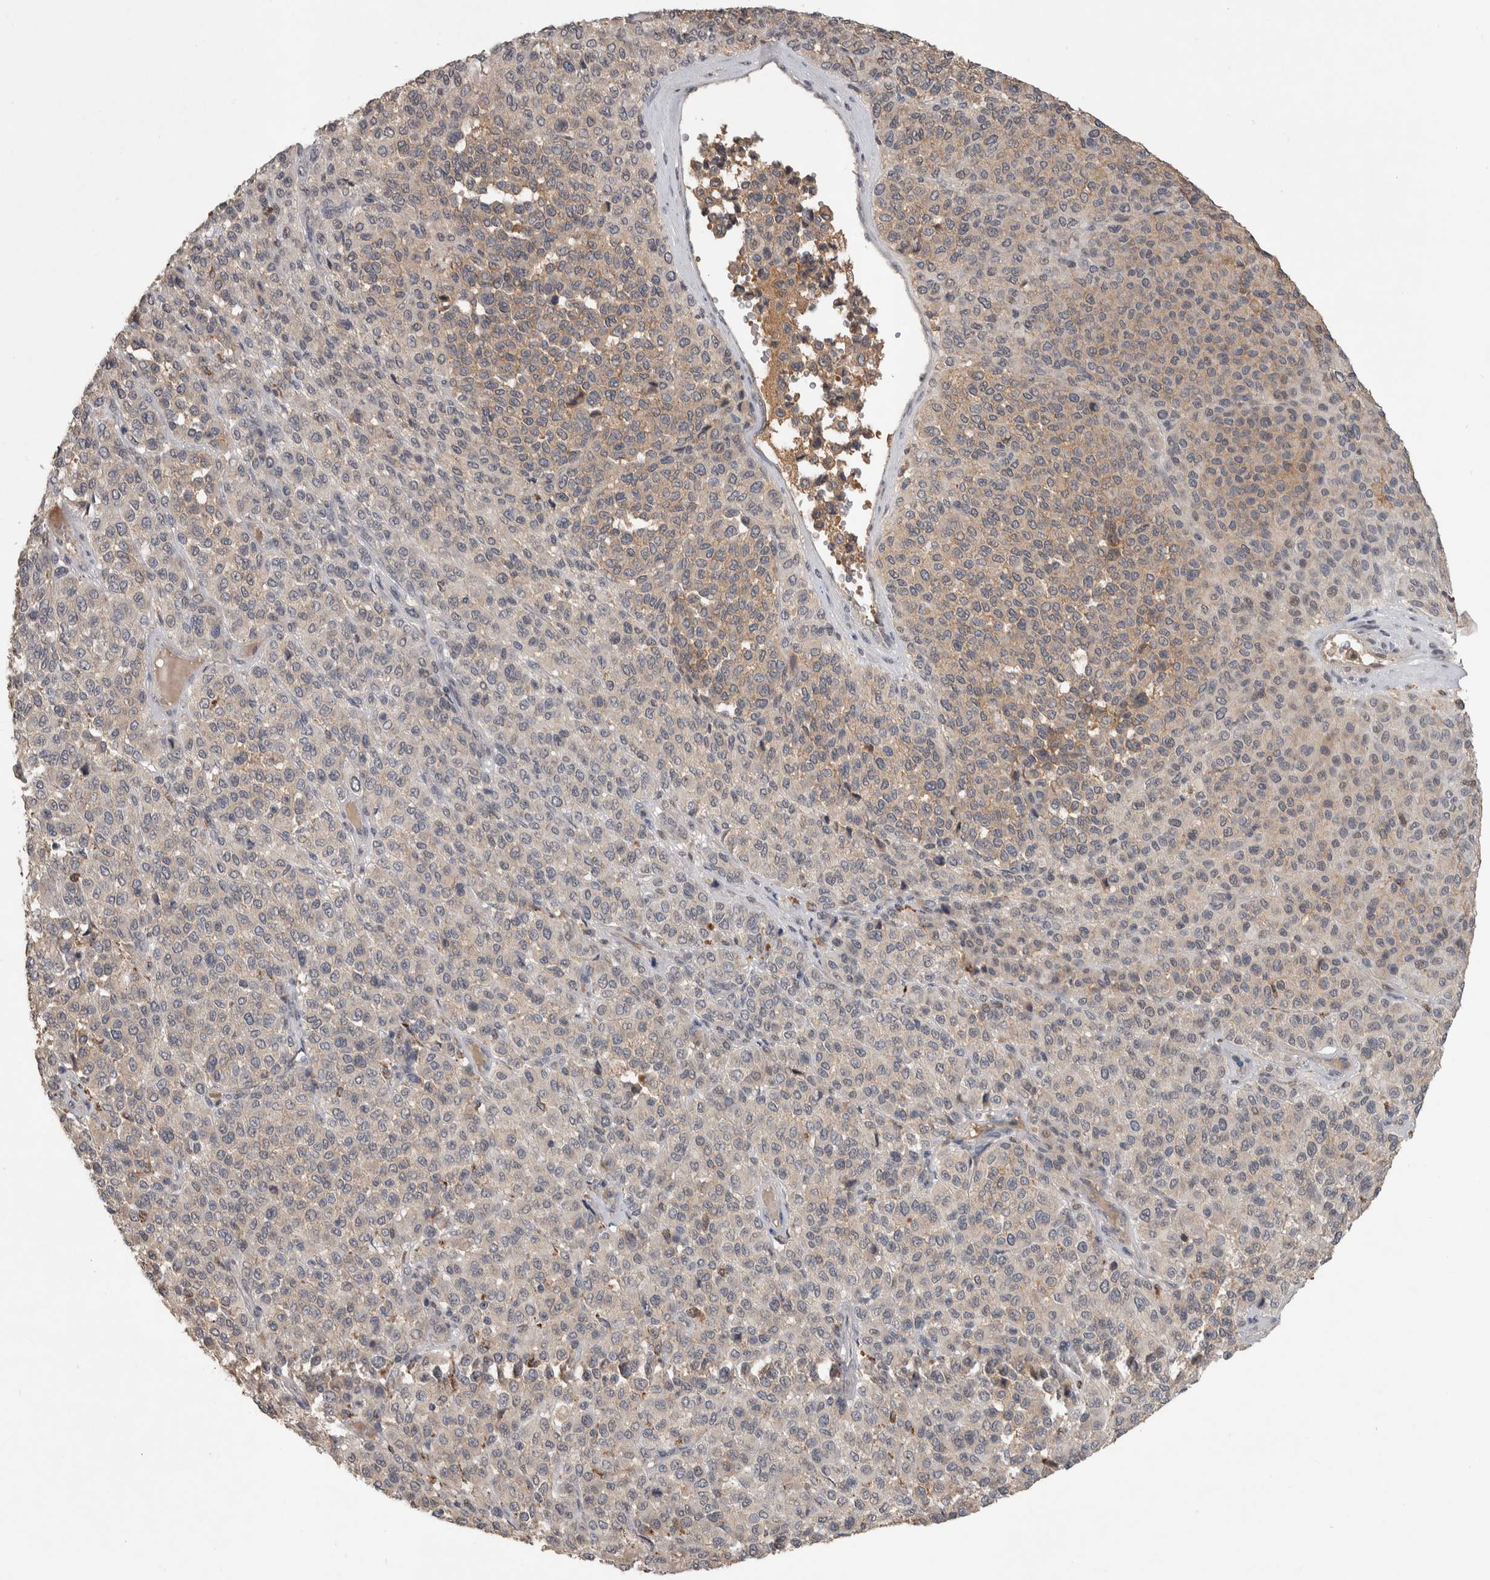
{"staining": {"intensity": "weak", "quantity": "25%-75%", "location": "cytoplasmic/membranous"}, "tissue": "melanoma", "cell_type": "Tumor cells", "image_type": "cancer", "snomed": [{"axis": "morphology", "description": "Malignant melanoma, Metastatic site"}, {"axis": "topography", "description": "Pancreas"}], "caption": "Malignant melanoma (metastatic site) was stained to show a protein in brown. There is low levels of weak cytoplasmic/membranous positivity in approximately 25%-75% of tumor cells.", "gene": "CHRM3", "patient": {"sex": "female", "age": 30}}